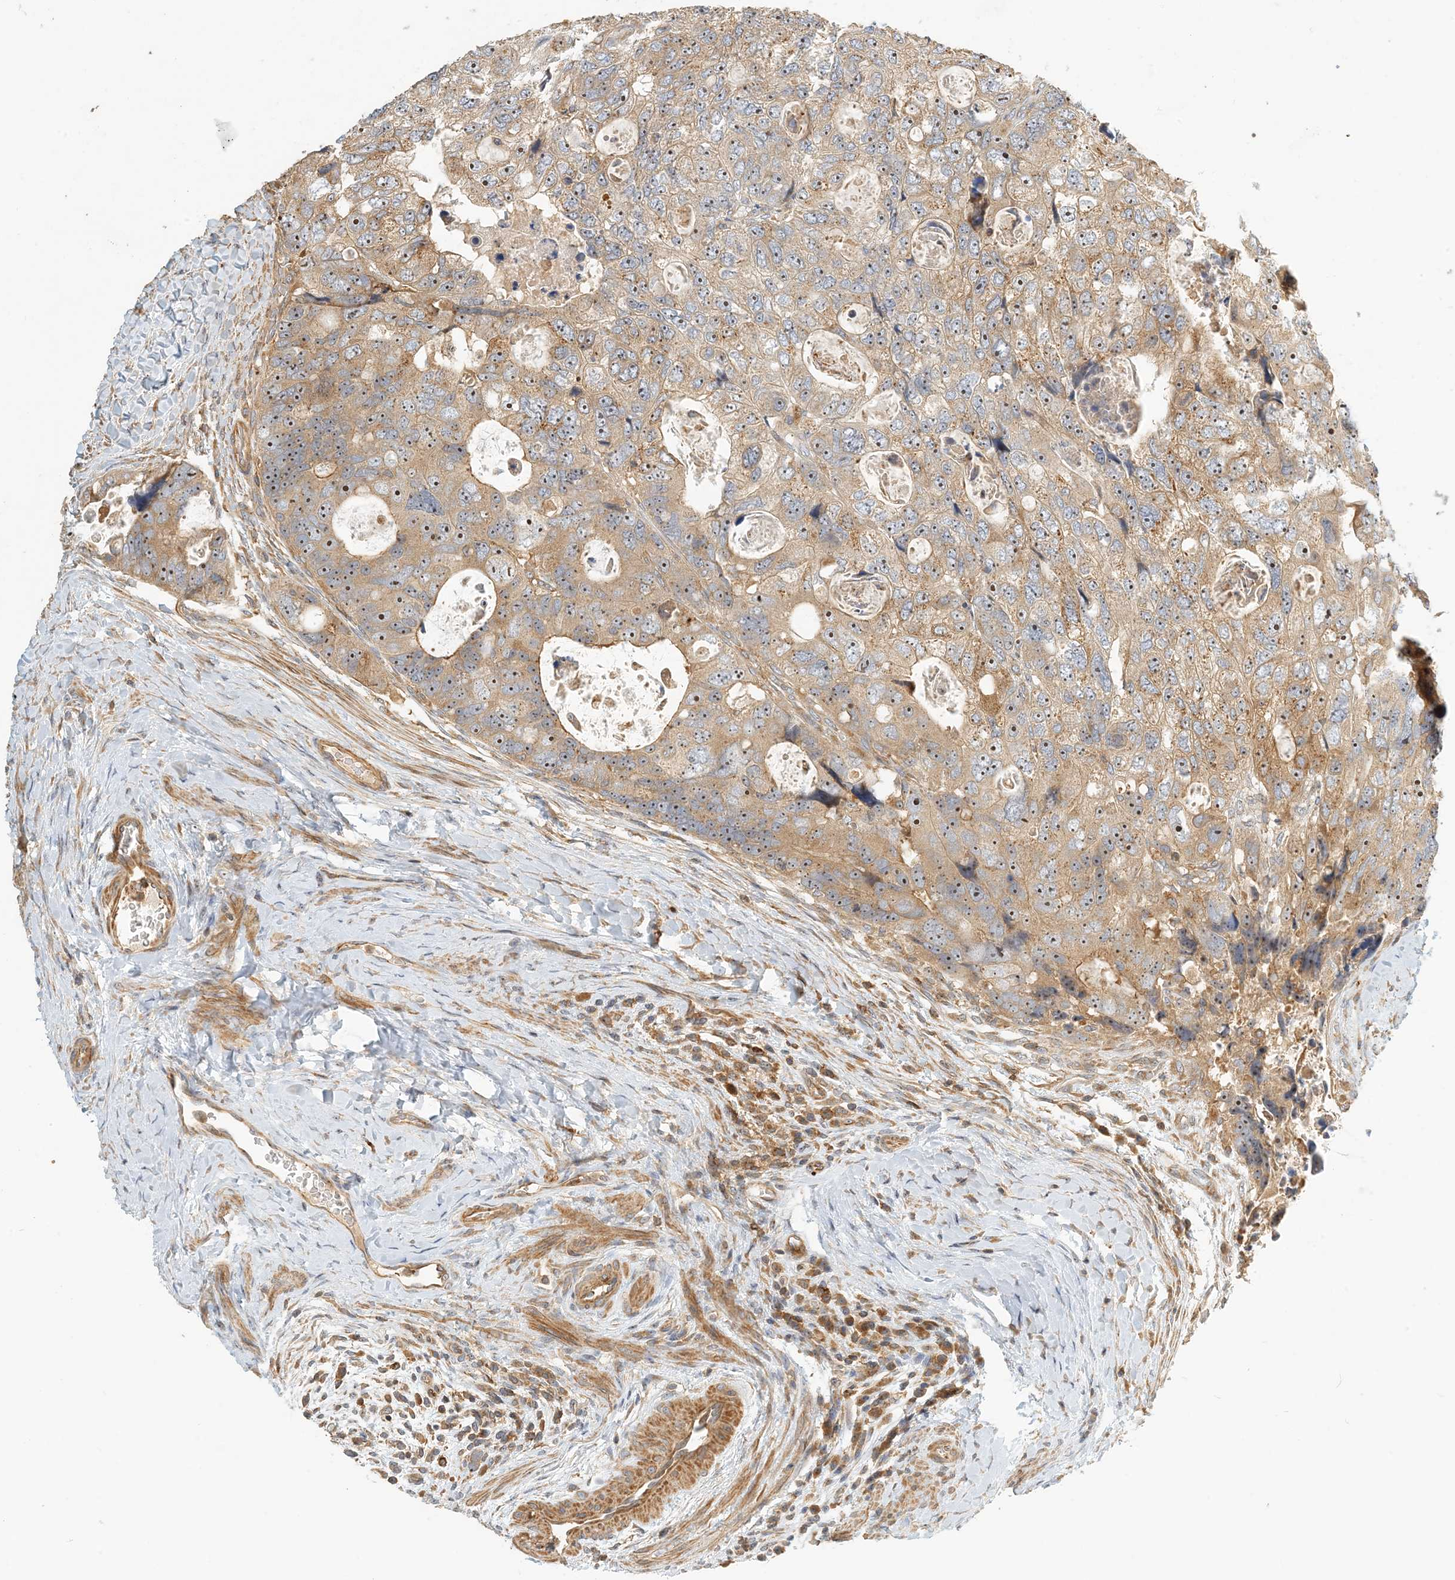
{"staining": {"intensity": "moderate", "quantity": ">75%", "location": "cytoplasmic/membranous,nuclear"}, "tissue": "colorectal cancer", "cell_type": "Tumor cells", "image_type": "cancer", "snomed": [{"axis": "morphology", "description": "Adenocarcinoma, NOS"}, {"axis": "topography", "description": "Rectum"}], "caption": "Immunohistochemistry (IHC) photomicrograph of neoplastic tissue: human adenocarcinoma (colorectal) stained using immunohistochemistry (IHC) reveals medium levels of moderate protein expression localized specifically in the cytoplasmic/membranous and nuclear of tumor cells, appearing as a cytoplasmic/membranous and nuclear brown color.", "gene": "COLEC11", "patient": {"sex": "male", "age": 59}}